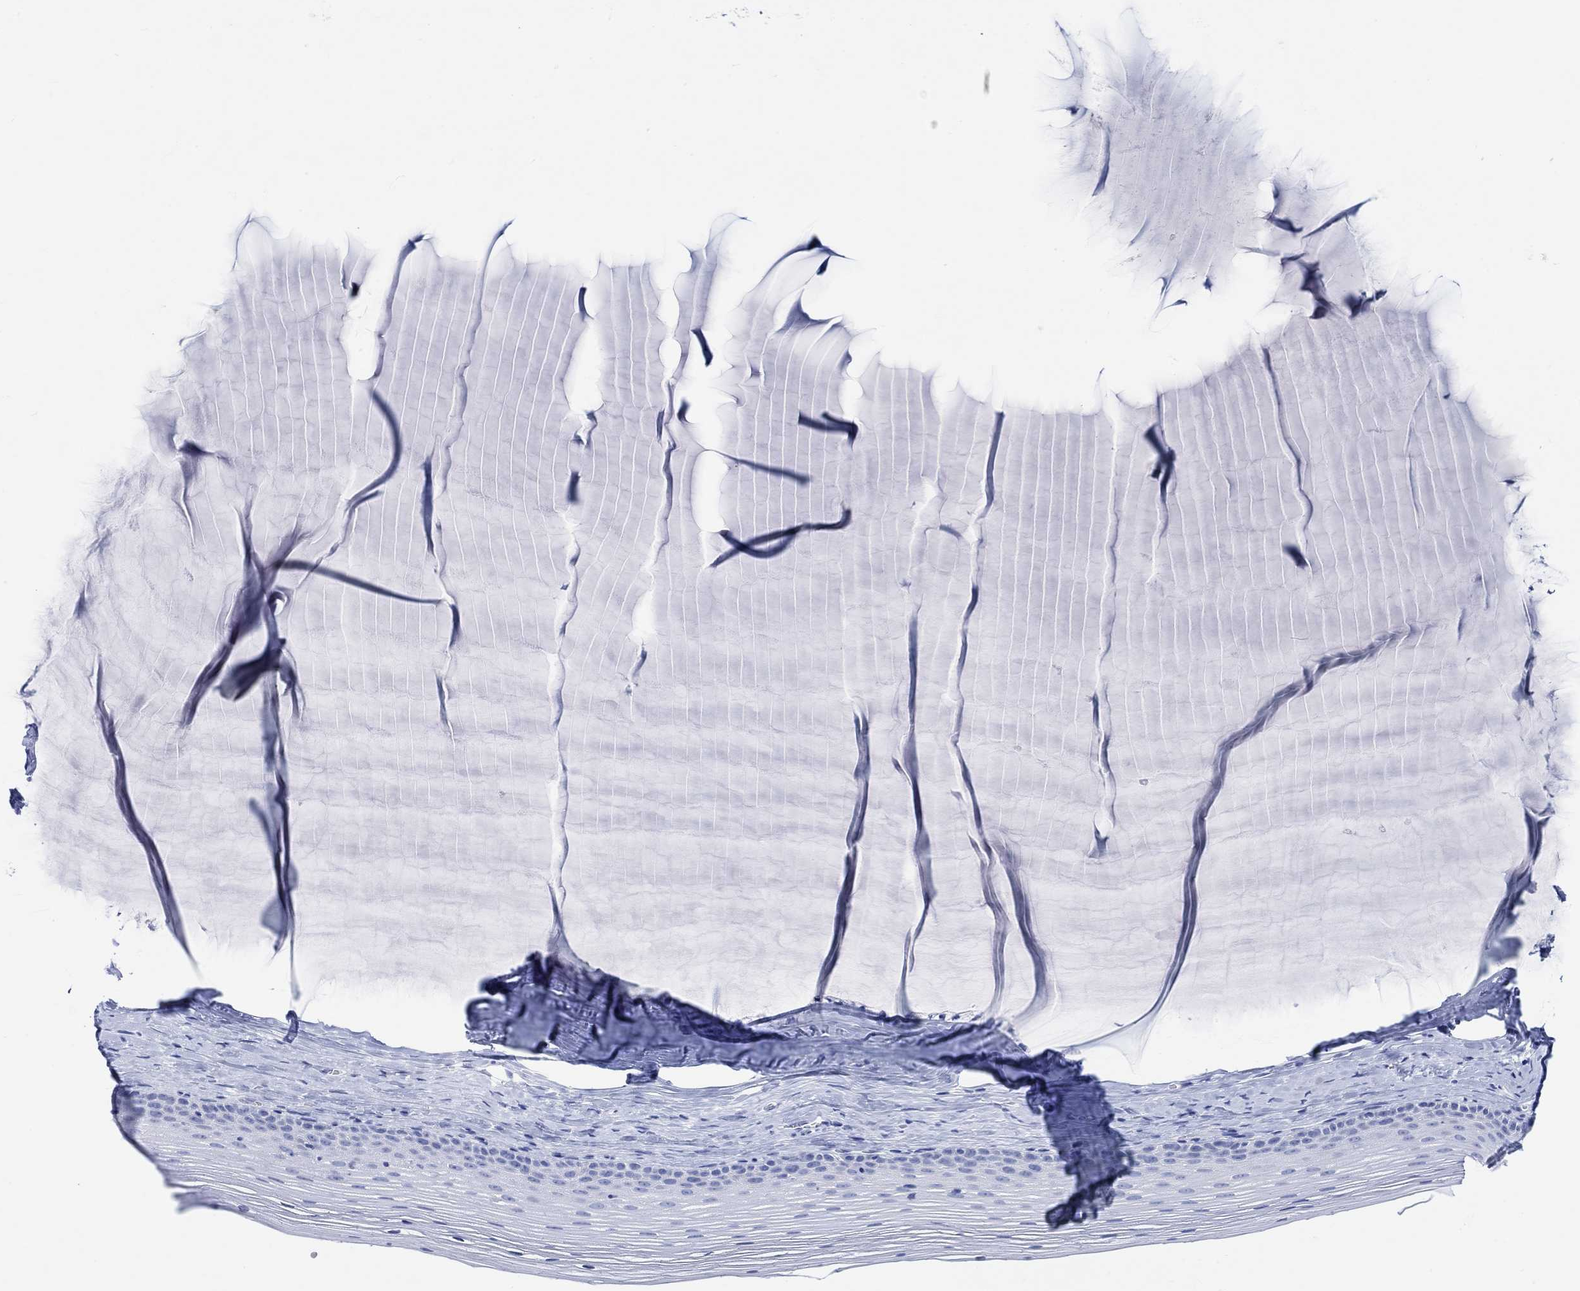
{"staining": {"intensity": "negative", "quantity": "none", "location": "none"}, "tissue": "cervix", "cell_type": "Glandular cells", "image_type": "normal", "snomed": [{"axis": "morphology", "description": "Normal tissue, NOS"}, {"axis": "topography", "description": "Cervix"}], "caption": "DAB immunohistochemical staining of benign human cervix shows no significant positivity in glandular cells. The staining is performed using DAB (3,3'-diaminobenzidine) brown chromogen with nuclei counter-stained in using hematoxylin.", "gene": "CALCA", "patient": {"sex": "female", "age": 40}}